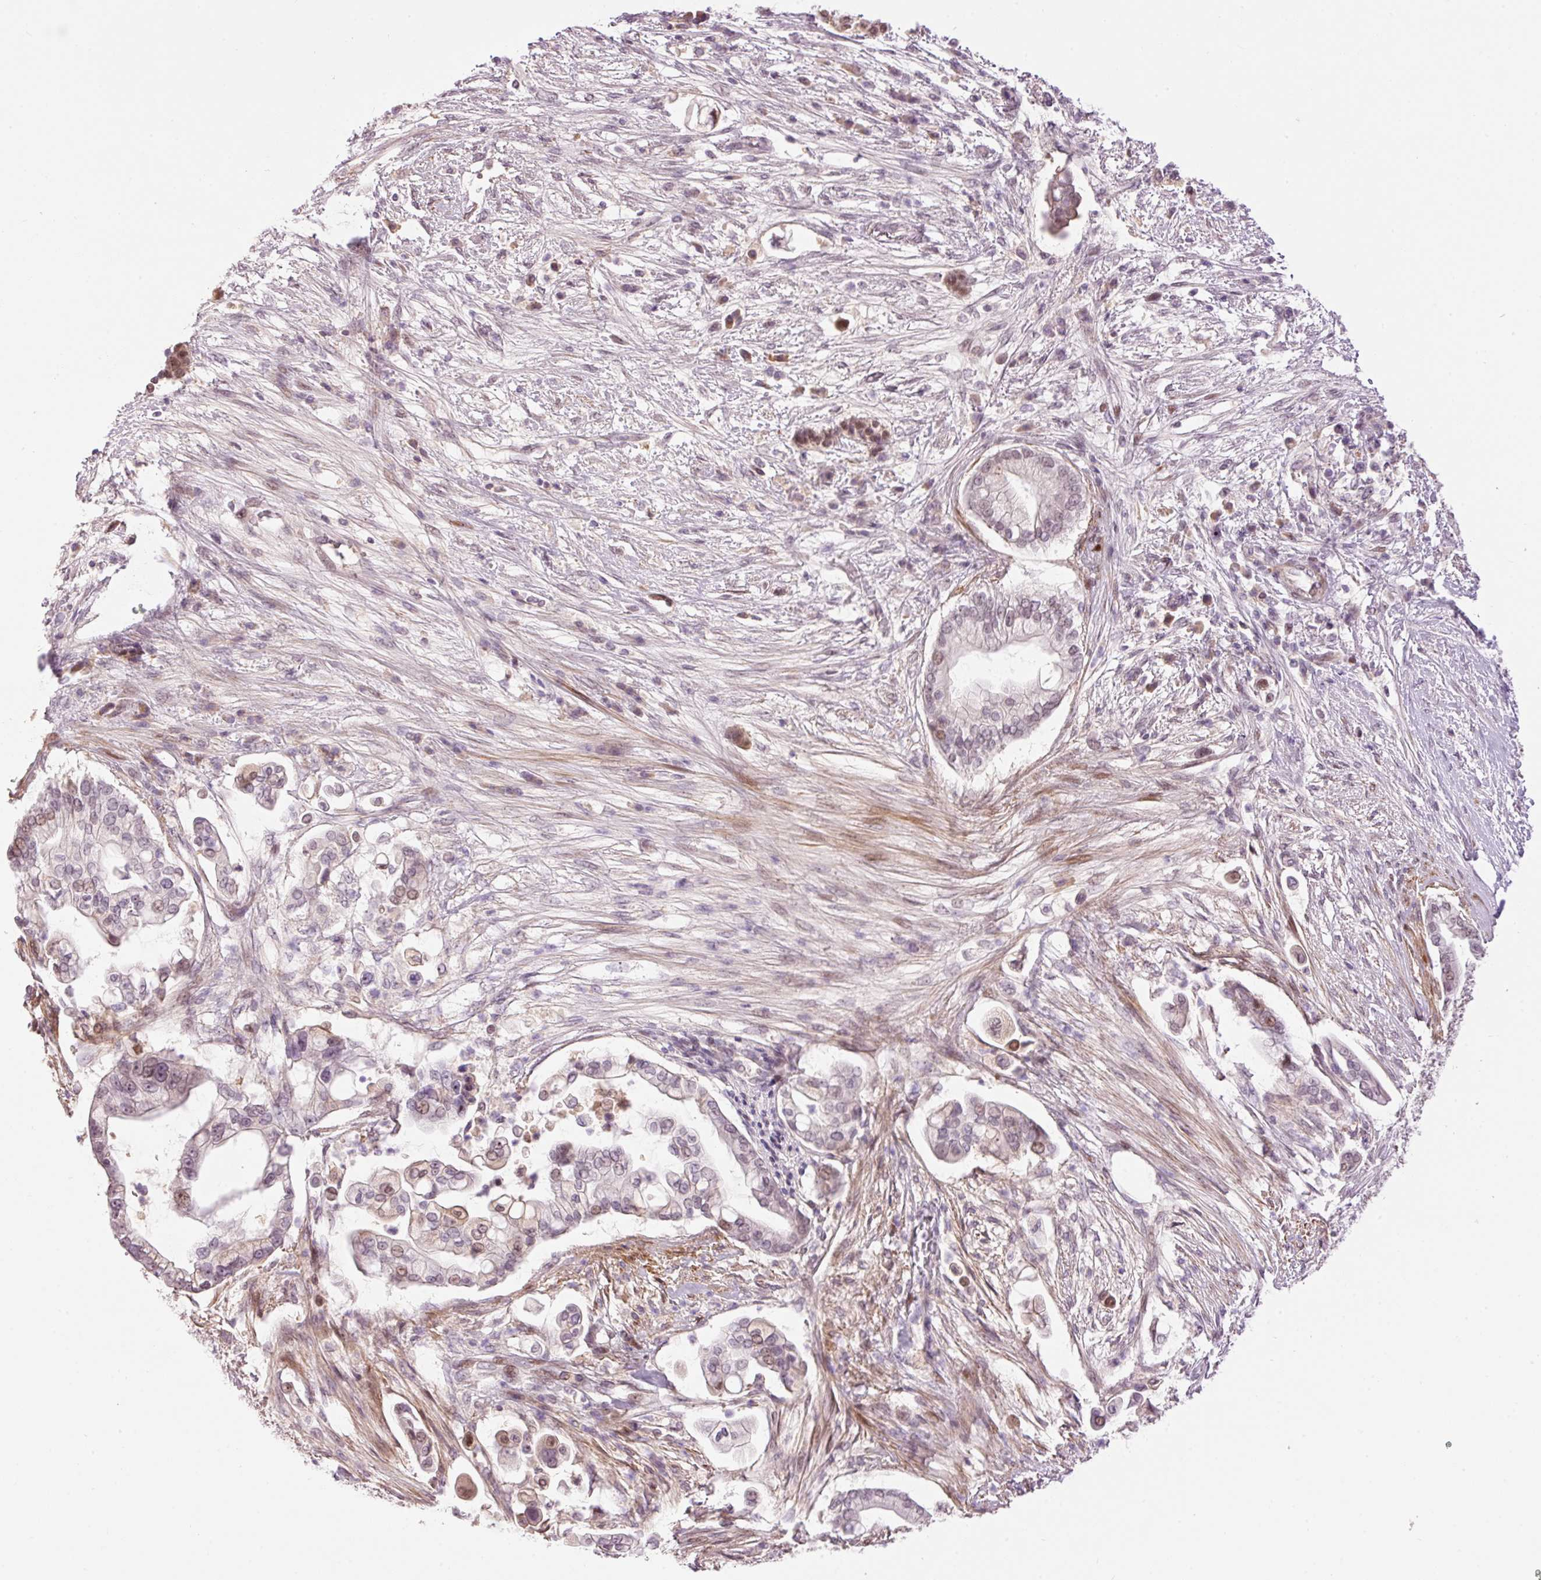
{"staining": {"intensity": "moderate", "quantity": "<25%", "location": "nuclear"}, "tissue": "pancreatic cancer", "cell_type": "Tumor cells", "image_type": "cancer", "snomed": [{"axis": "morphology", "description": "Adenocarcinoma, NOS"}, {"axis": "topography", "description": "Pancreas"}], "caption": "Protein positivity by immunohistochemistry (IHC) exhibits moderate nuclear staining in about <25% of tumor cells in pancreatic adenocarcinoma.", "gene": "HNF1A", "patient": {"sex": "female", "age": 69}}